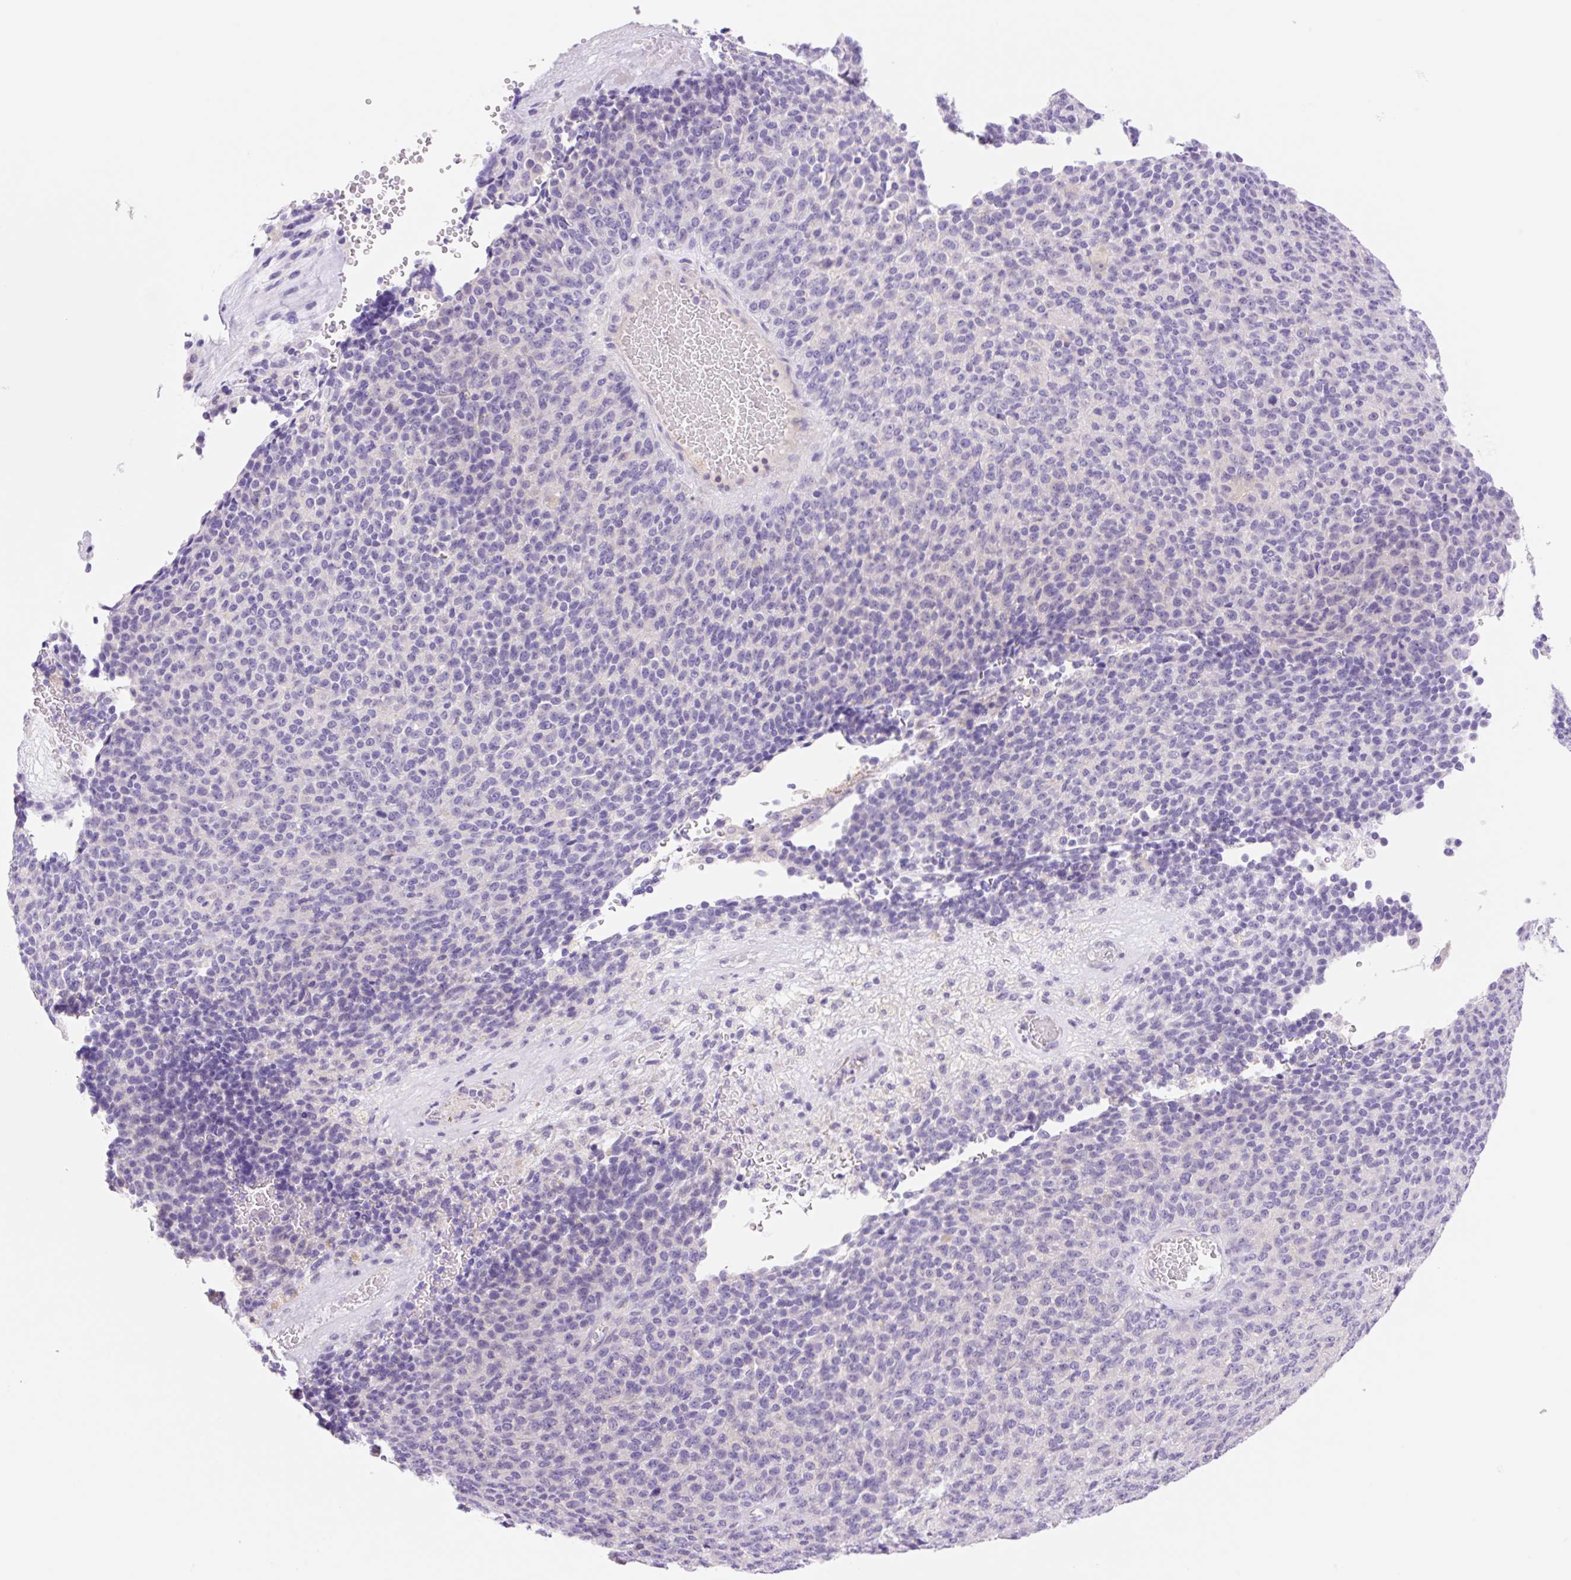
{"staining": {"intensity": "negative", "quantity": "none", "location": "none"}, "tissue": "melanoma", "cell_type": "Tumor cells", "image_type": "cancer", "snomed": [{"axis": "morphology", "description": "Malignant melanoma, Metastatic site"}, {"axis": "topography", "description": "Brain"}], "caption": "Tumor cells are negative for protein expression in human melanoma.", "gene": "DENND5A", "patient": {"sex": "female", "age": 56}}